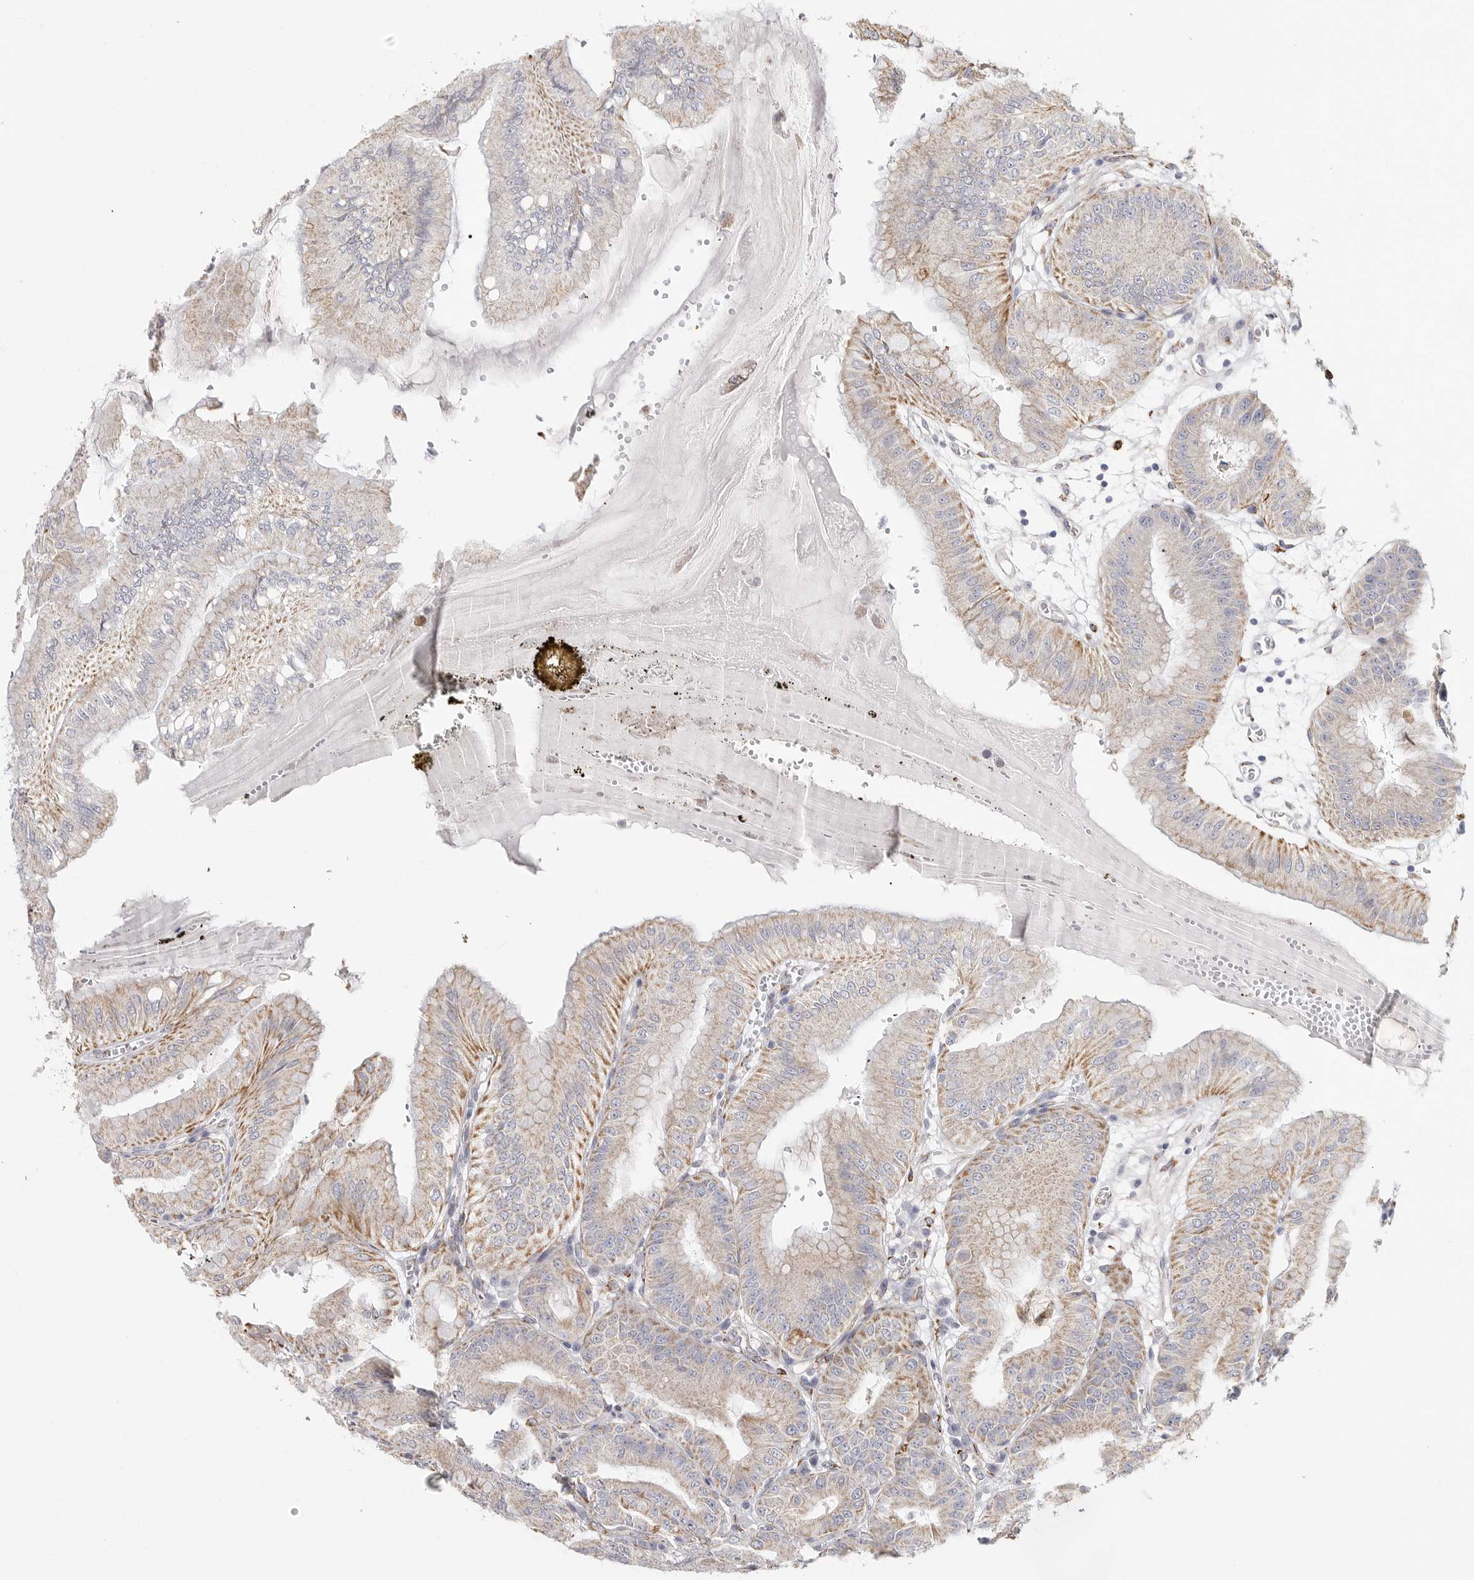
{"staining": {"intensity": "moderate", "quantity": "25%-75%", "location": "cytoplasmic/membranous"}, "tissue": "stomach", "cell_type": "Glandular cells", "image_type": "normal", "snomed": [{"axis": "morphology", "description": "Normal tissue, NOS"}, {"axis": "topography", "description": "Stomach, lower"}], "caption": "Immunohistochemistry staining of unremarkable stomach, which shows medium levels of moderate cytoplasmic/membranous staining in about 25%-75% of glandular cells indicating moderate cytoplasmic/membranous protein positivity. The staining was performed using DAB (3,3'-diaminobenzidine) (brown) for protein detection and nuclei were counterstained in hematoxylin (blue).", "gene": "ELP3", "patient": {"sex": "male", "age": 71}}